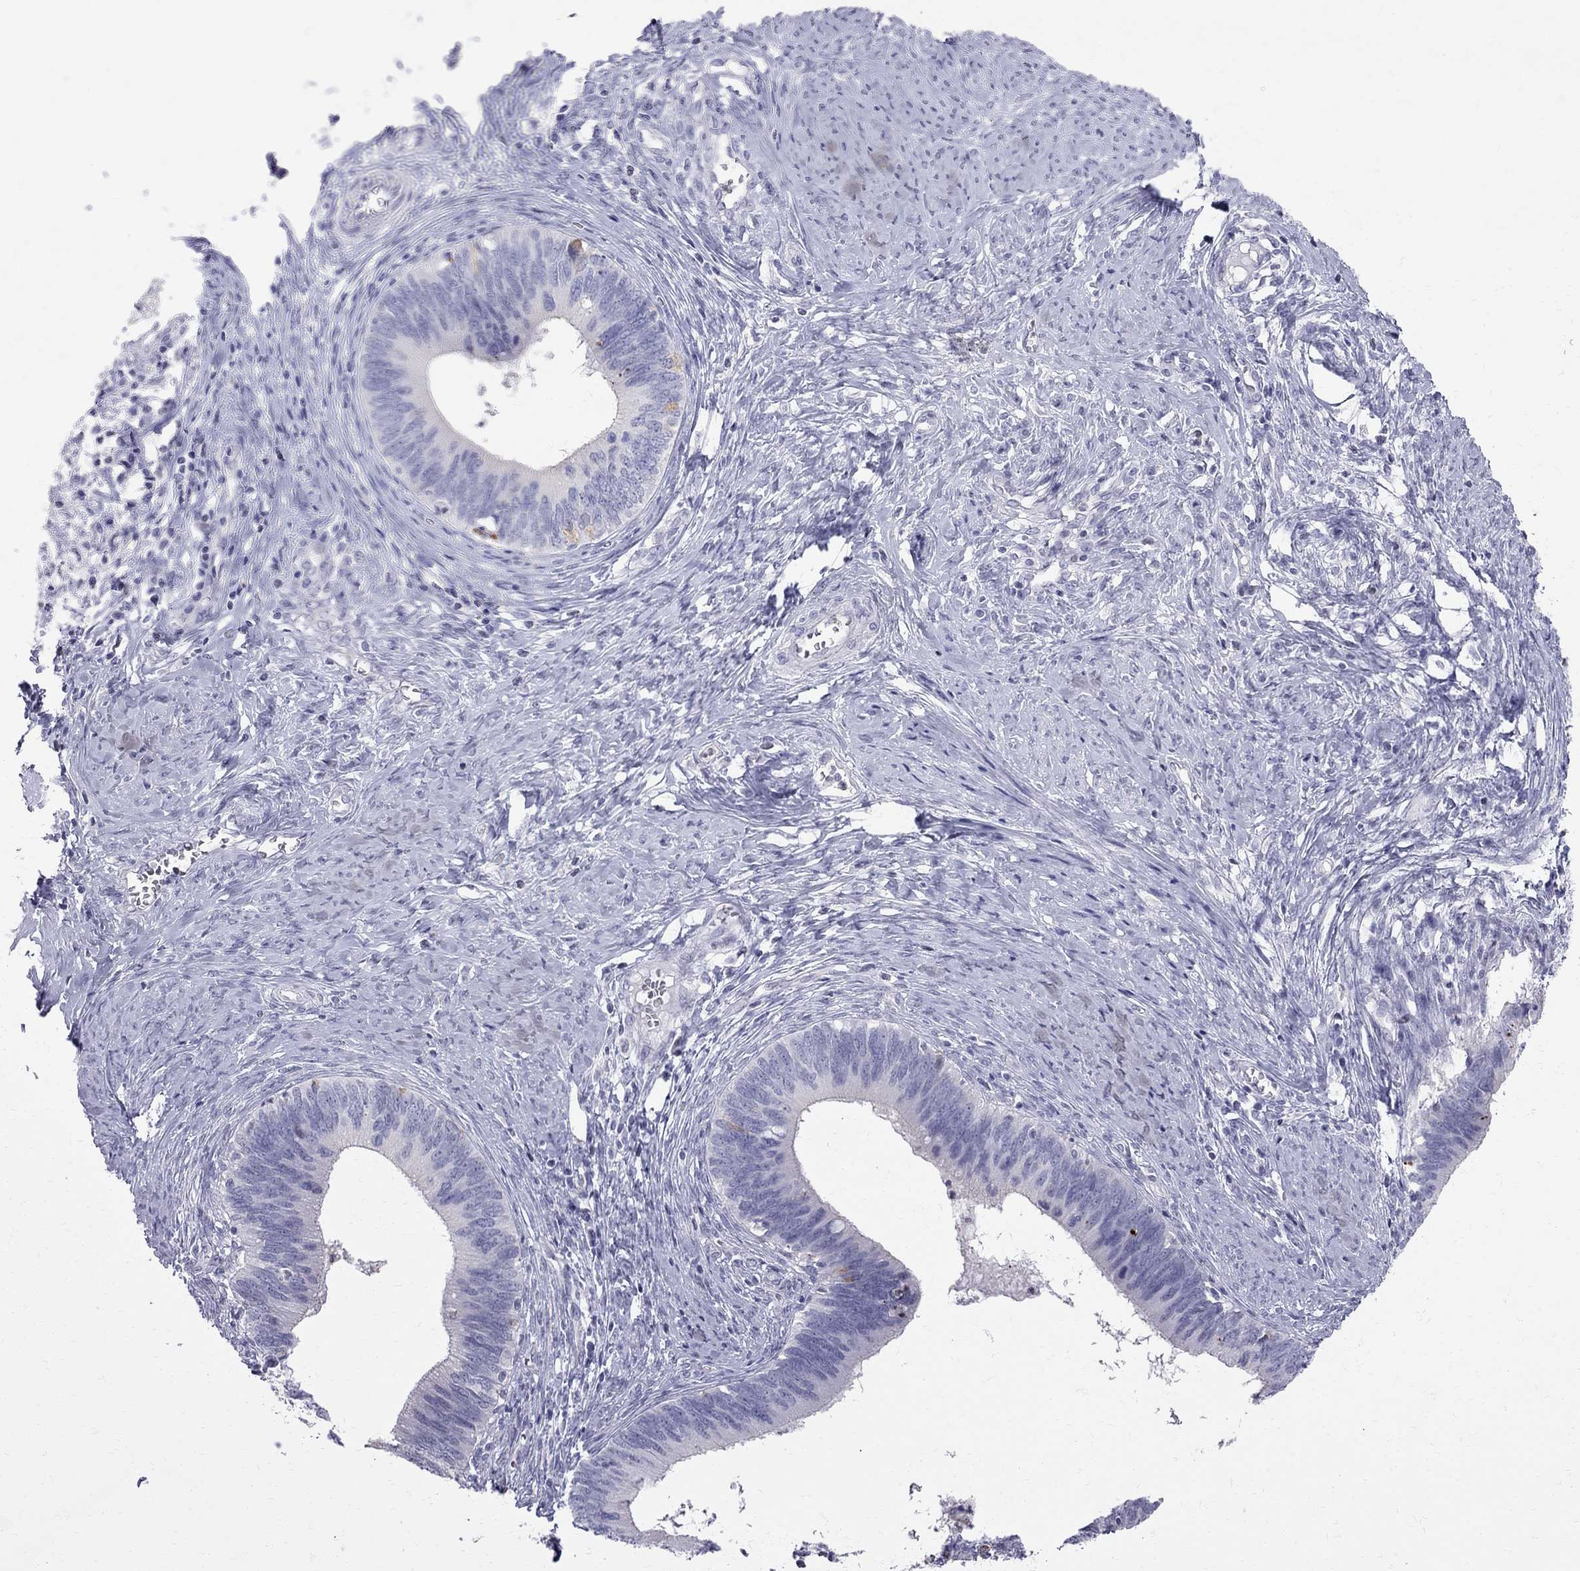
{"staining": {"intensity": "weak", "quantity": "<25%", "location": "cytoplasmic/membranous"}, "tissue": "cervical cancer", "cell_type": "Tumor cells", "image_type": "cancer", "snomed": [{"axis": "morphology", "description": "Adenocarcinoma, NOS"}, {"axis": "topography", "description": "Cervix"}], "caption": "This histopathology image is of adenocarcinoma (cervical) stained with IHC to label a protein in brown with the nuclei are counter-stained blue. There is no staining in tumor cells.", "gene": "MUC15", "patient": {"sex": "female", "age": 42}}